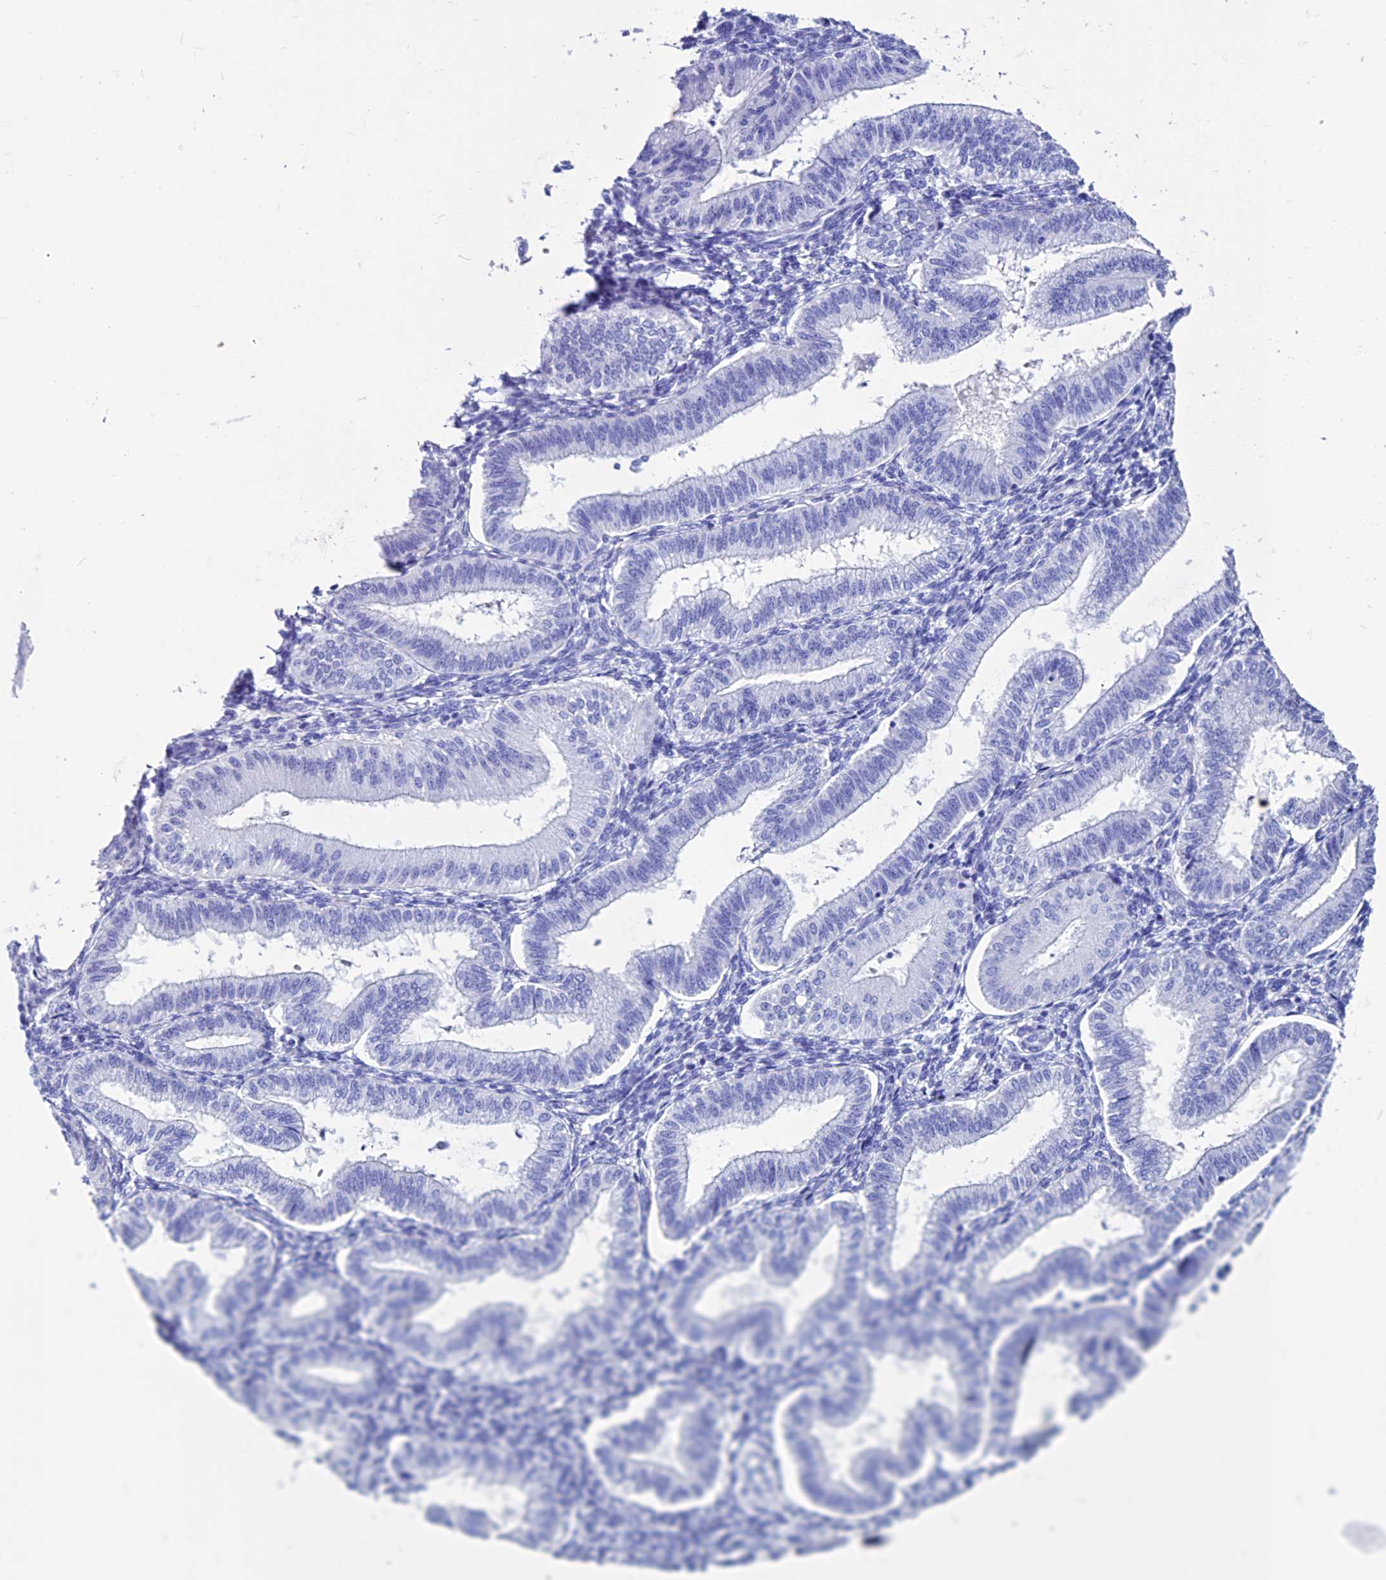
{"staining": {"intensity": "negative", "quantity": "none", "location": "none"}, "tissue": "endometrium", "cell_type": "Cells in endometrial stroma", "image_type": "normal", "snomed": [{"axis": "morphology", "description": "Normal tissue, NOS"}, {"axis": "topography", "description": "Endometrium"}], "caption": "Immunohistochemical staining of normal endometrium exhibits no significant positivity in cells in endometrial stroma. (DAB IHC visualized using brightfield microscopy, high magnification).", "gene": "ANKRD29", "patient": {"sex": "female", "age": 39}}